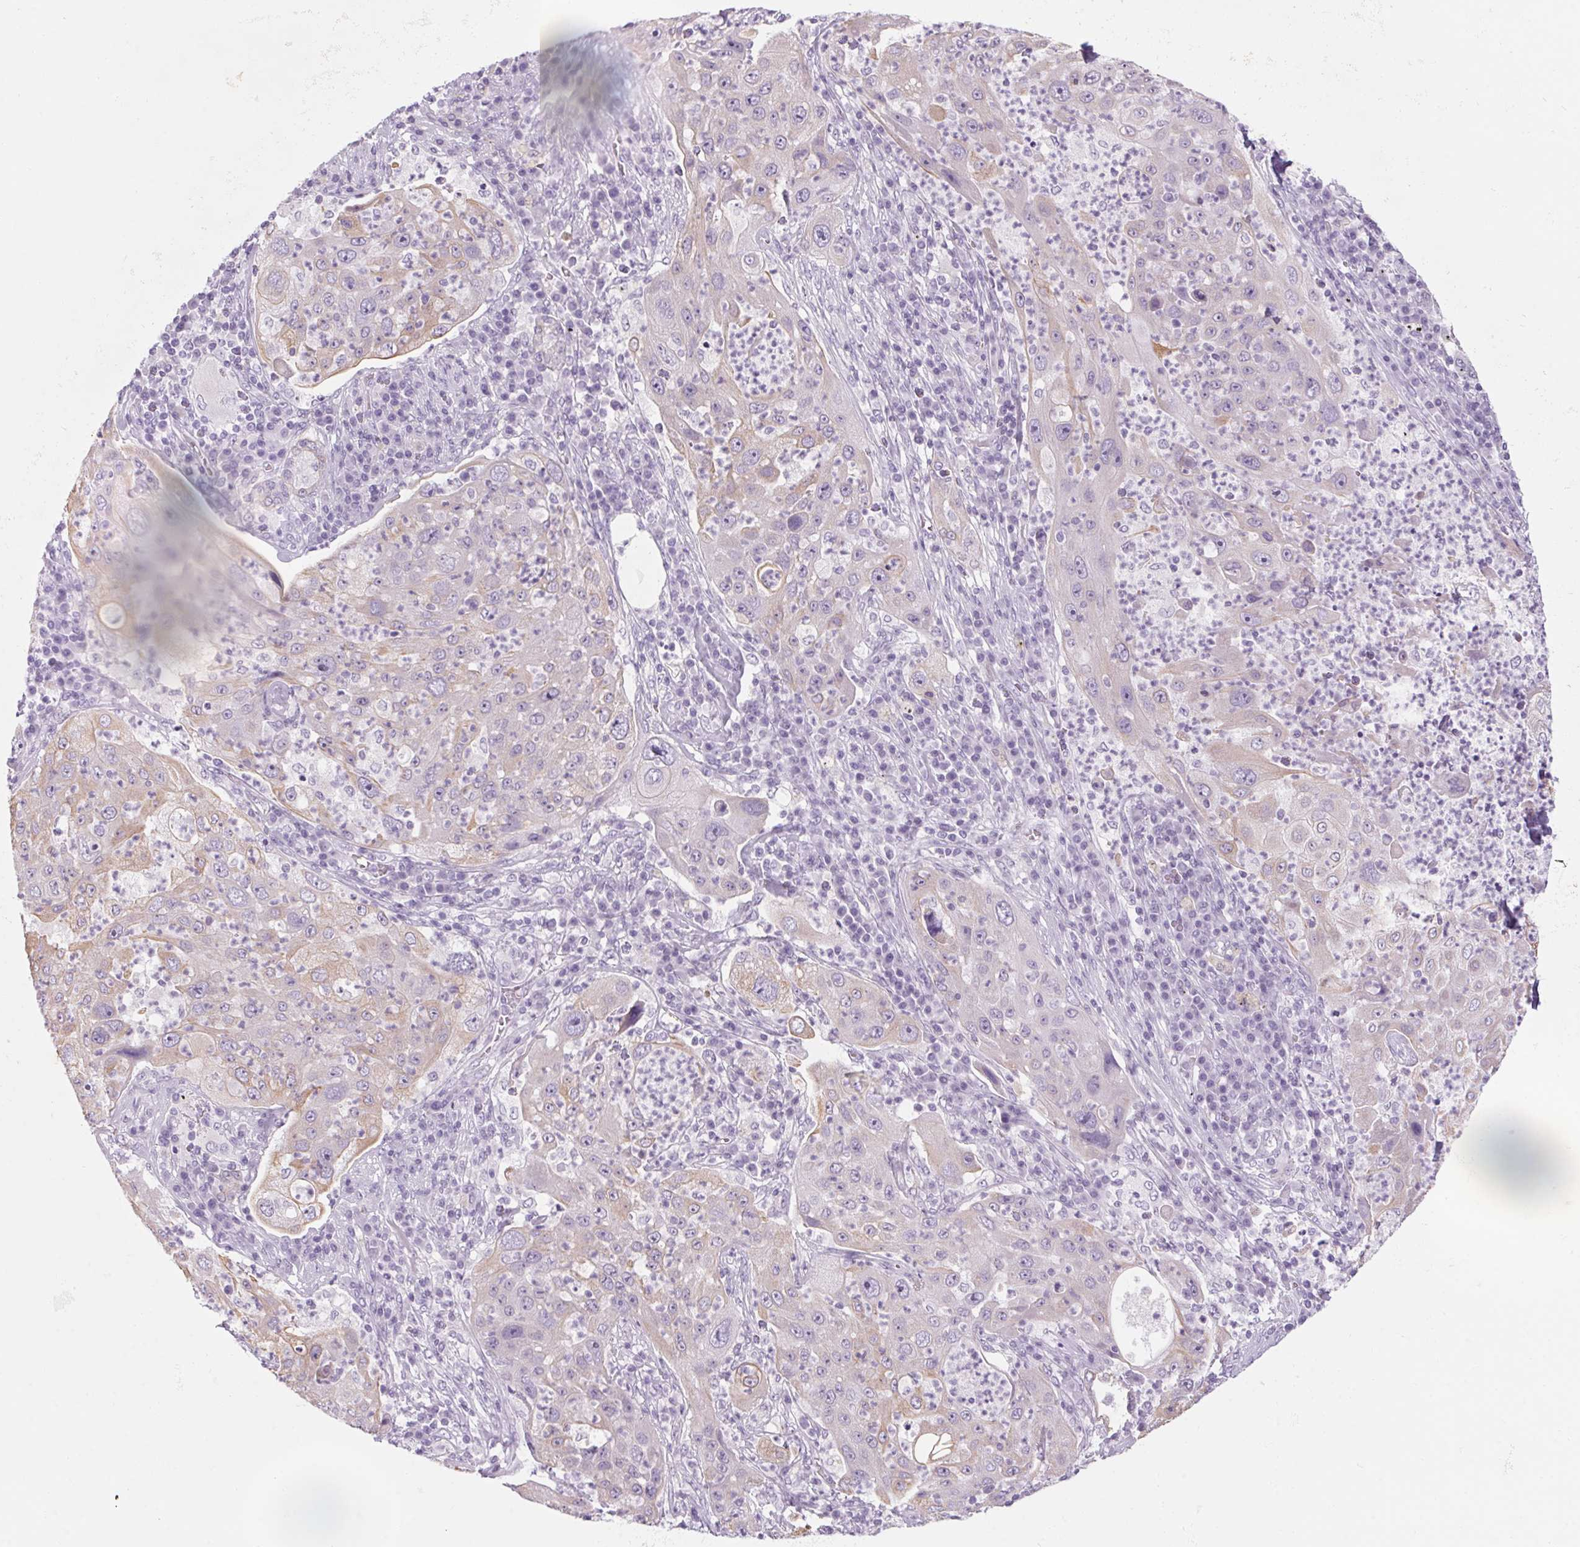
{"staining": {"intensity": "weak", "quantity": "<25%", "location": "cytoplasmic/membranous"}, "tissue": "lung cancer", "cell_type": "Tumor cells", "image_type": "cancer", "snomed": [{"axis": "morphology", "description": "Squamous cell carcinoma, NOS"}, {"axis": "topography", "description": "Lung"}], "caption": "DAB immunohistochemical staining of lung cancer shows no significant positivity in tumor cells.", "gene": "RPTN", "patient": {"sex": "female", "age": 59}}